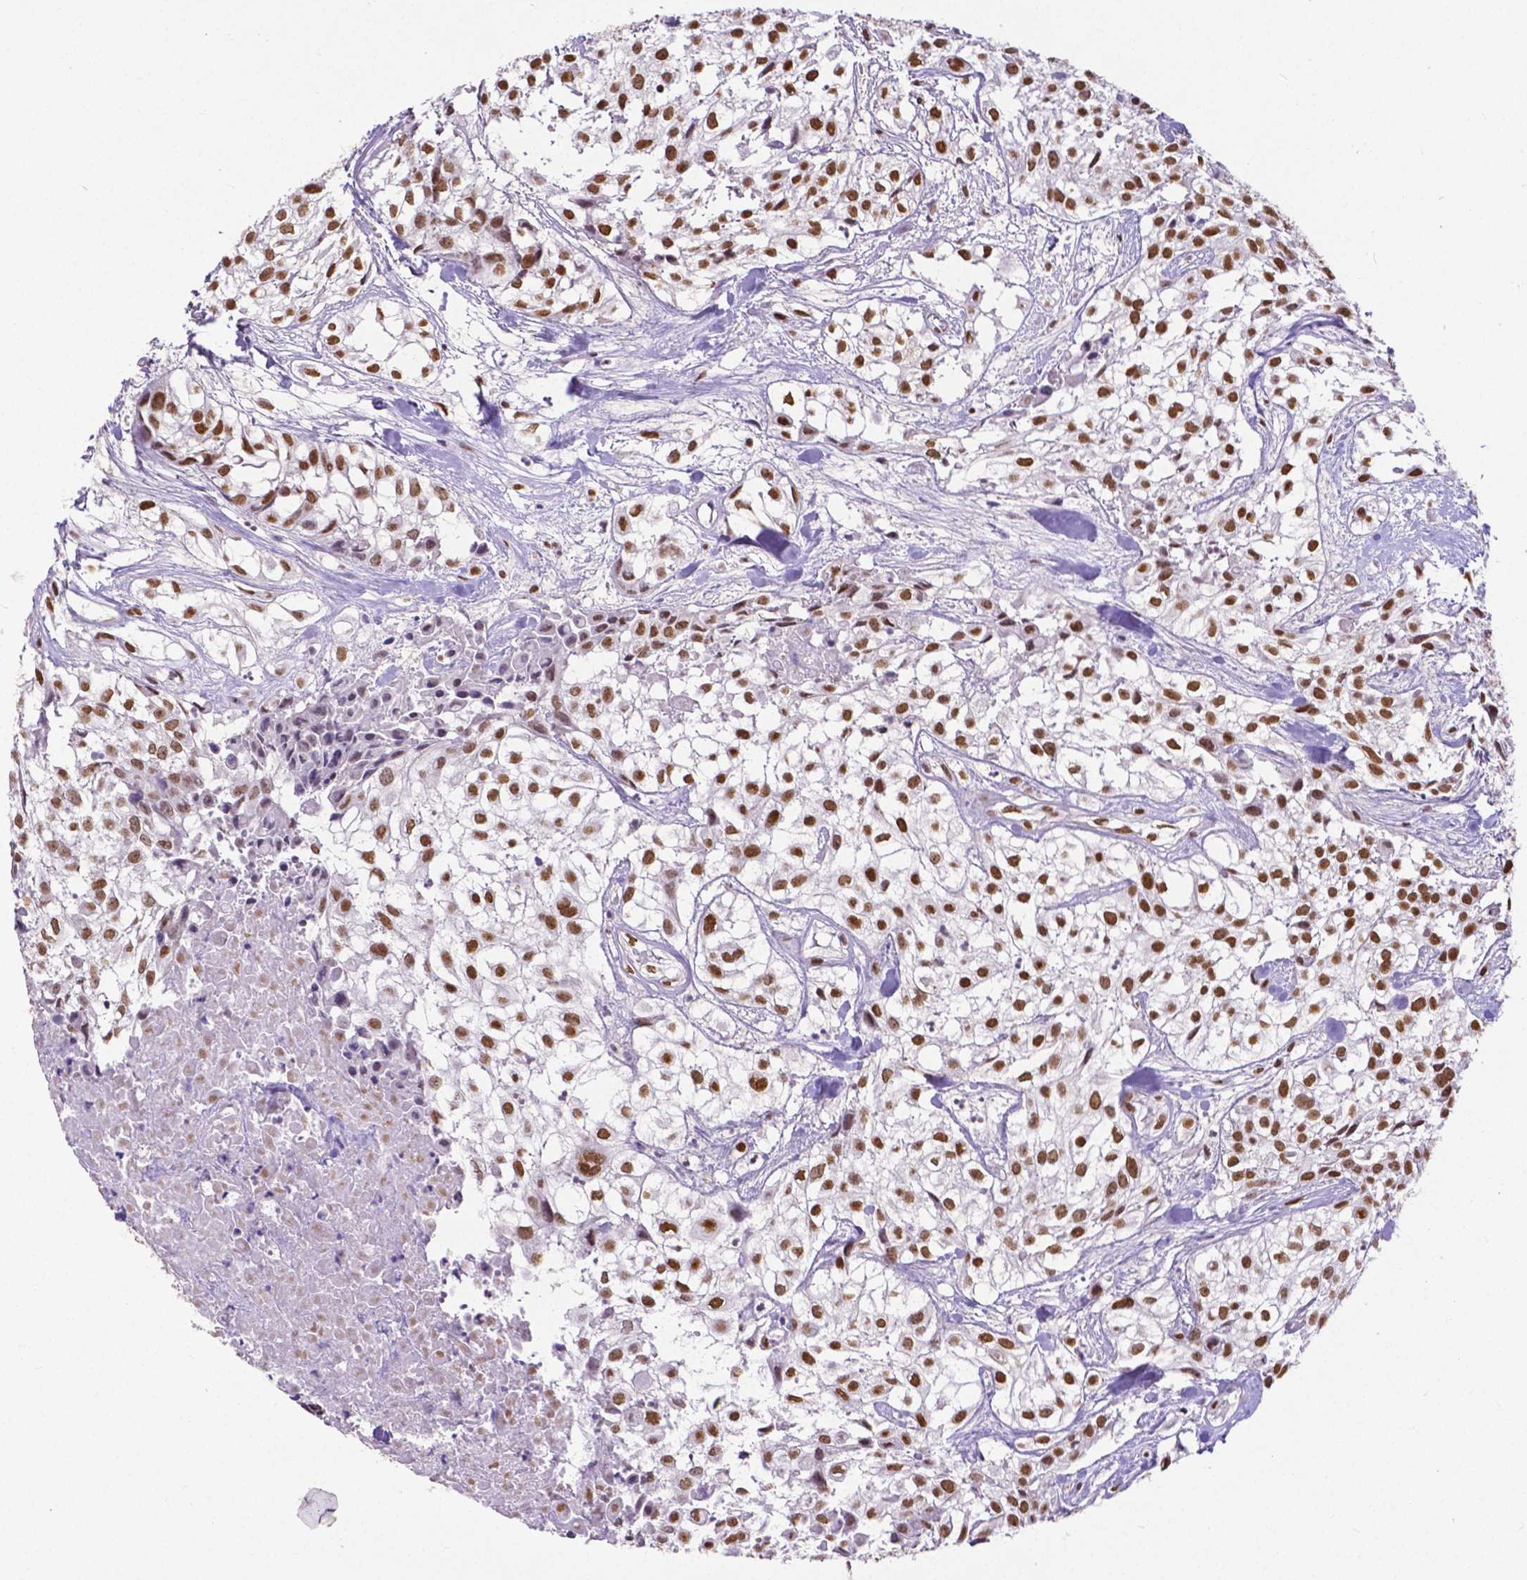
{"staining": {"intensity": "moderate", "quantity": ">75%", "location": "nuclear"}, "tissue": "urothelial cancer", "cell_type": "Tumor cells", "image_type": "cancer", "snomed": [{"axis": "morphology", "description": "Urothelial carcinoma, High grade"}, {"axis": "topography", "description": "Urinary bladder"}], "caption": "Moderate nuclear positivity is identified in about >75% of tumor cells in urothelial cancer.", "gene": "ATRX", "patient": {"sex": "male", "age": 56}}